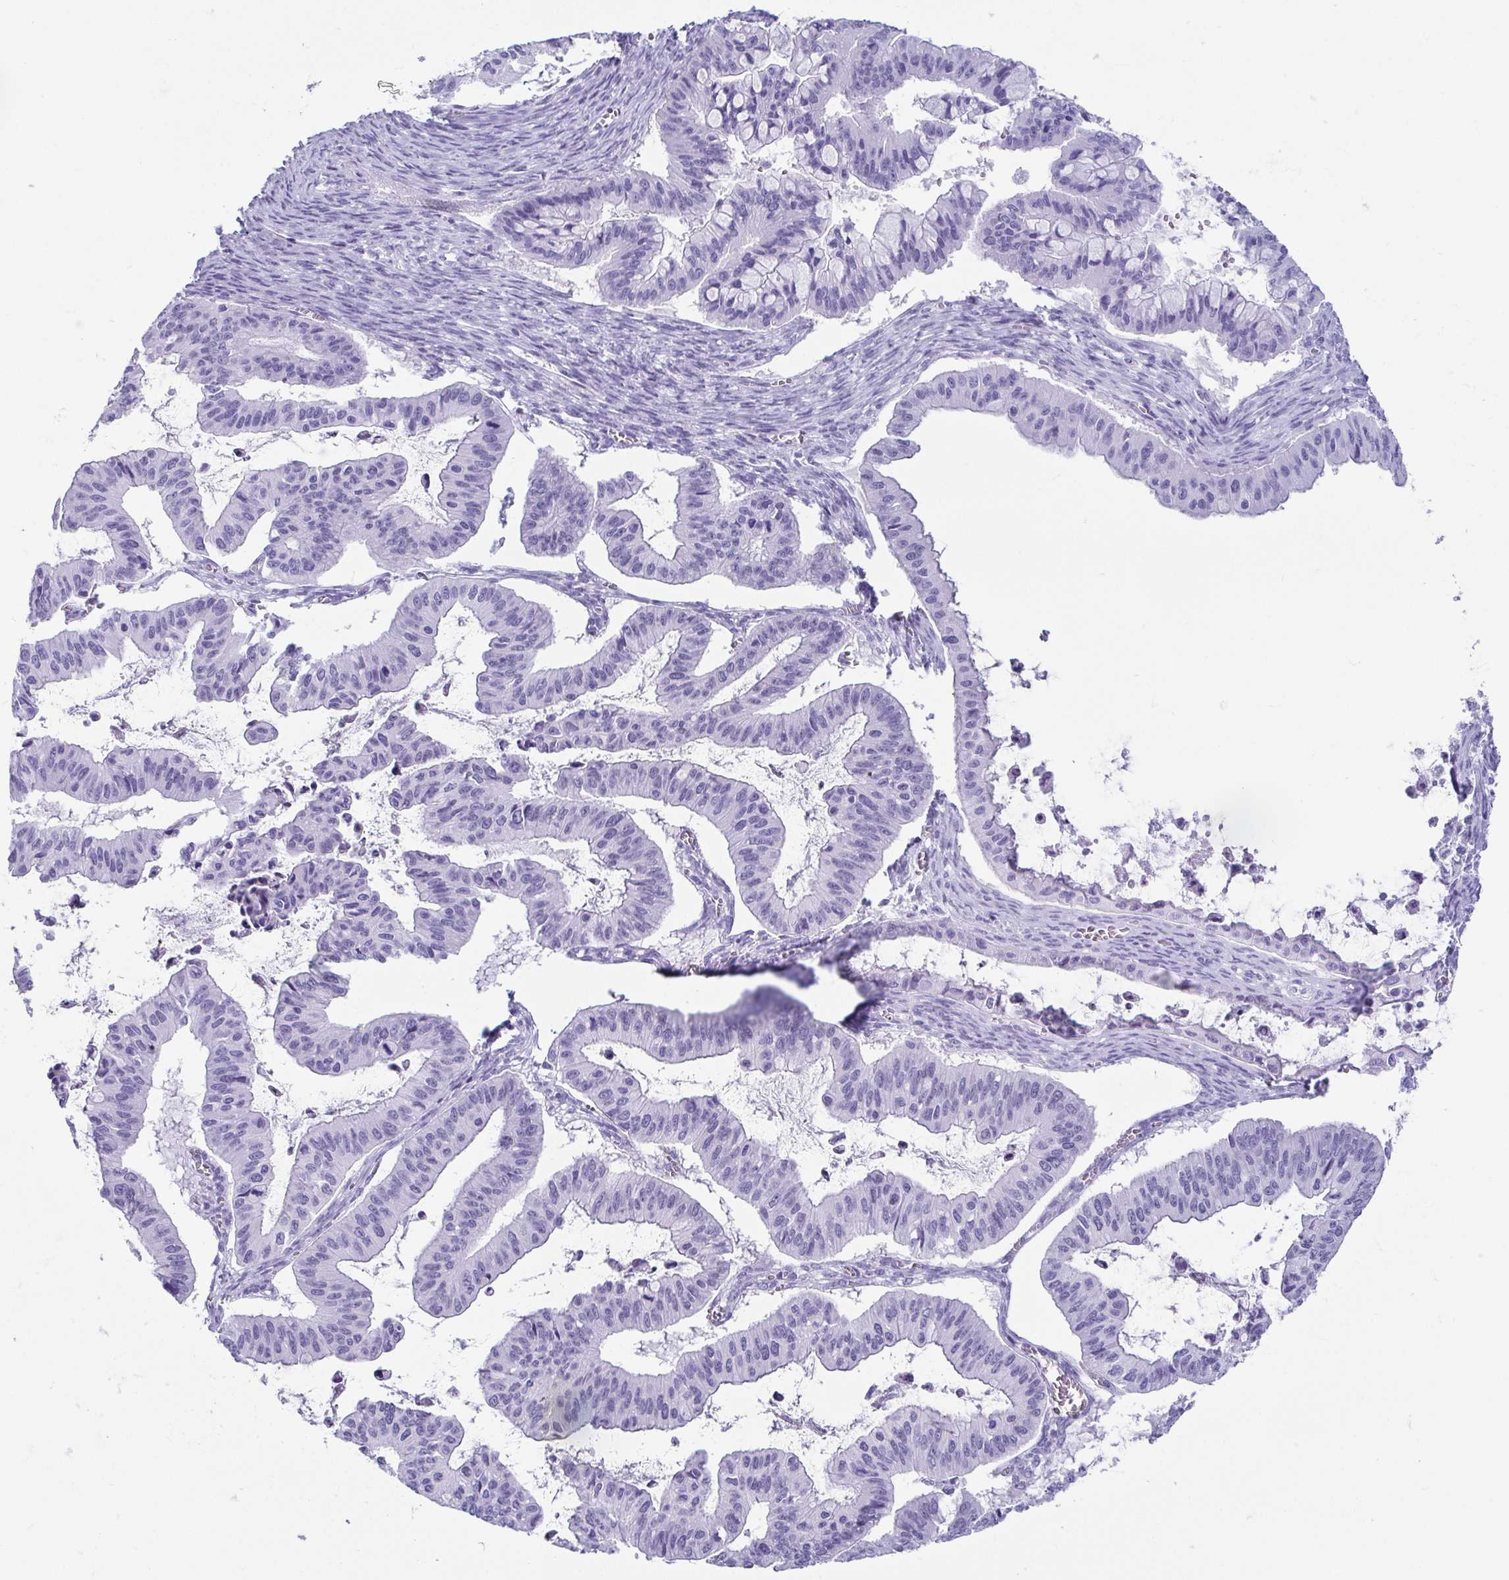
{"staining": {"intensity": "negative", "quantity": "none", "location": "none"}, "tissue": "ovarian cancer", "cell_type": "Tumor cells", "image_type": "cancer", "snomed": [{"axis": "morphology", "description": "Cystadenocarcinoma, mucinous, NOS"}, {"axis": "topography", "description": "Ovary"}], "caption": "Tumor cells are negative for protein expression in human ovarian cancer.", "gene": "CD164L2", "patient": {"sex": "female", "age": 72}}